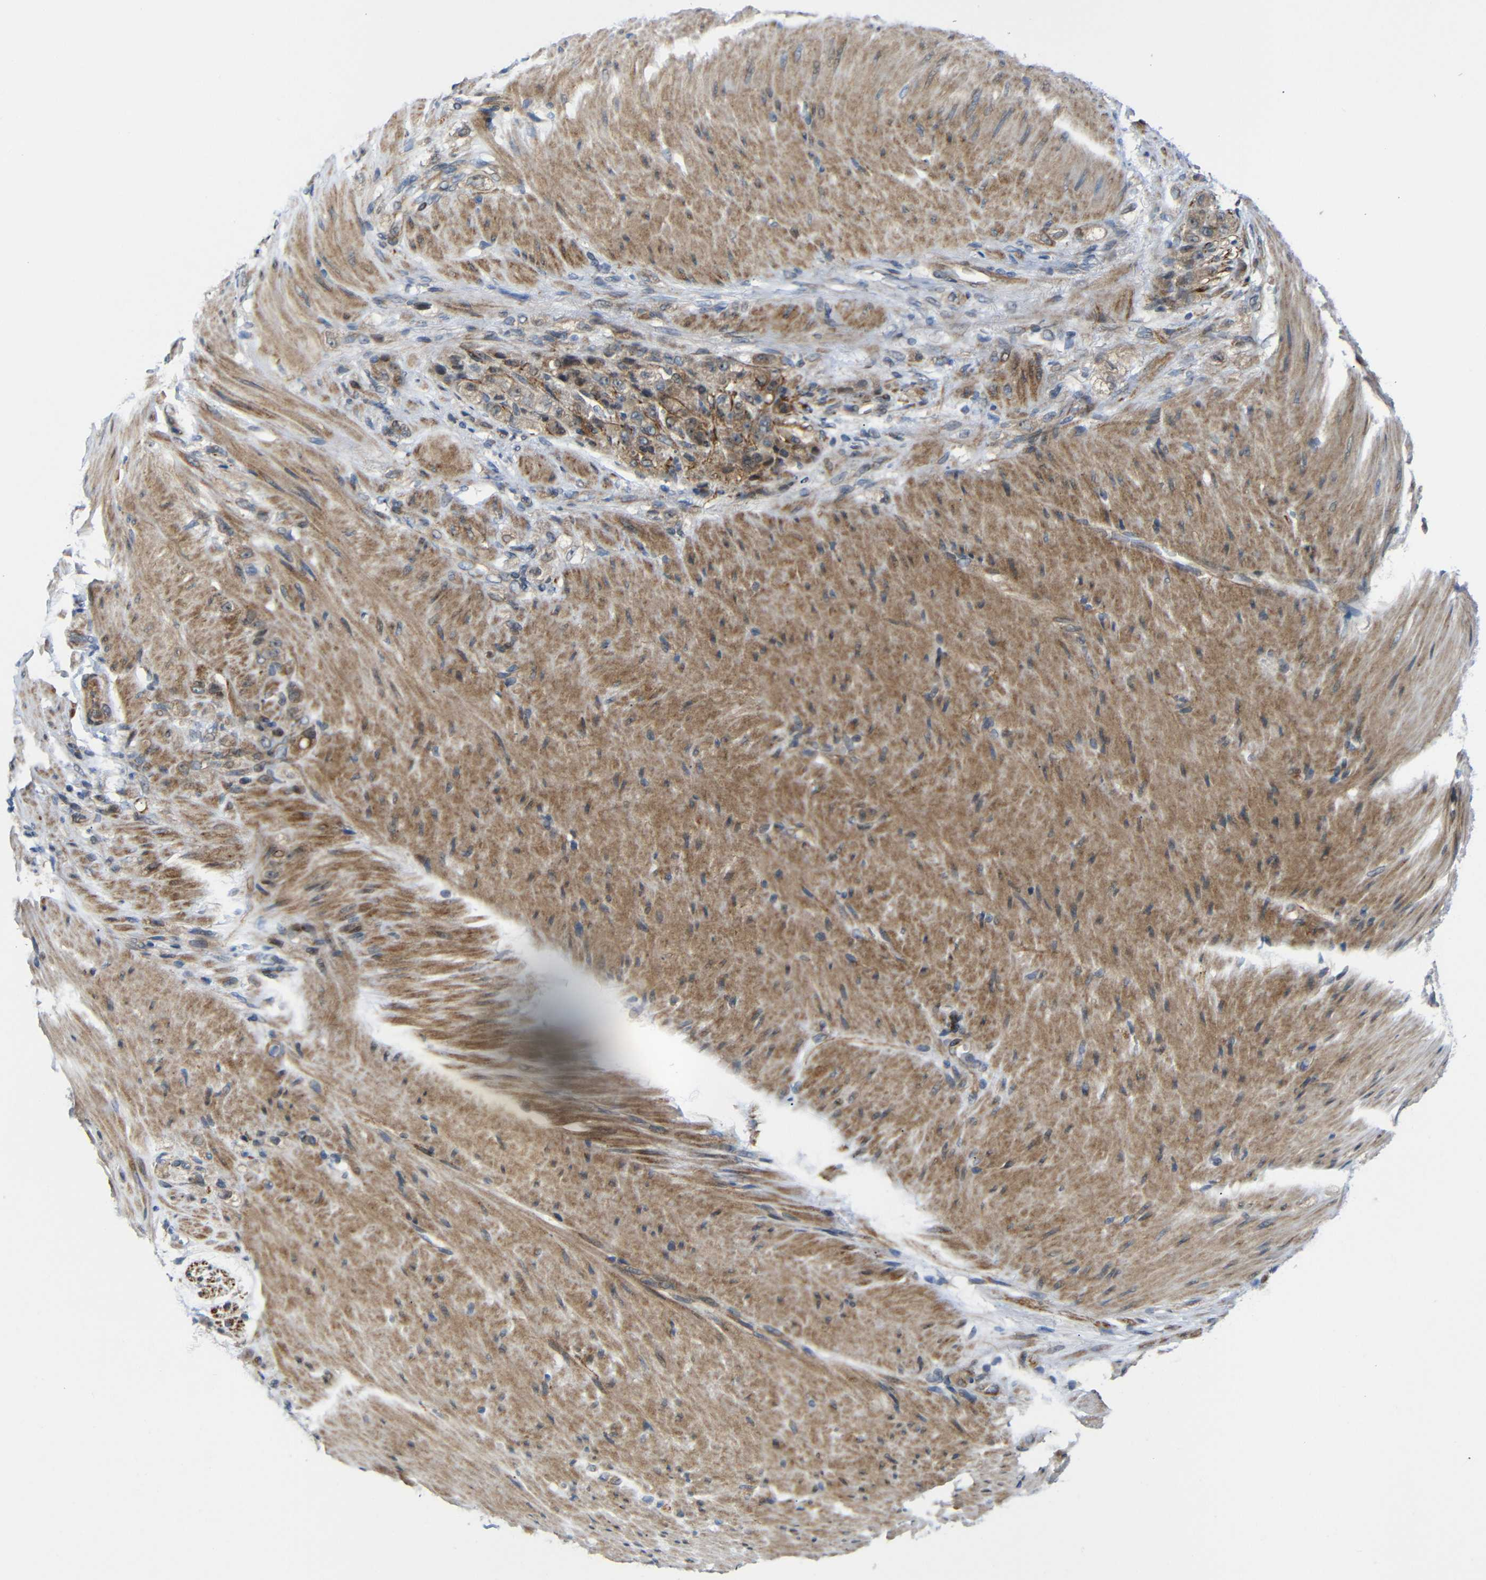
{"staining": {"intensity": "strong", "quantity": ">75%", "location": "cytoplasmic/membranous"}, "tissue": "stomach cancer", "cell_type": "Tumor cells", "image_type": "cancer", "snomed": [{"axis": "morphology", "description": "Adenocarcinoma, NOS"}, {"axis": "topography", "description": "Stomach"}], "caption": "Adenocarcinoma (stomach) tissue reveals strong cytoplasmic/membranous expression in approximately >75% of tumor cells, visualized by immunohistochemistry.", "gene": "P3H2", "patient": {"sex": "male", "age": 82}}